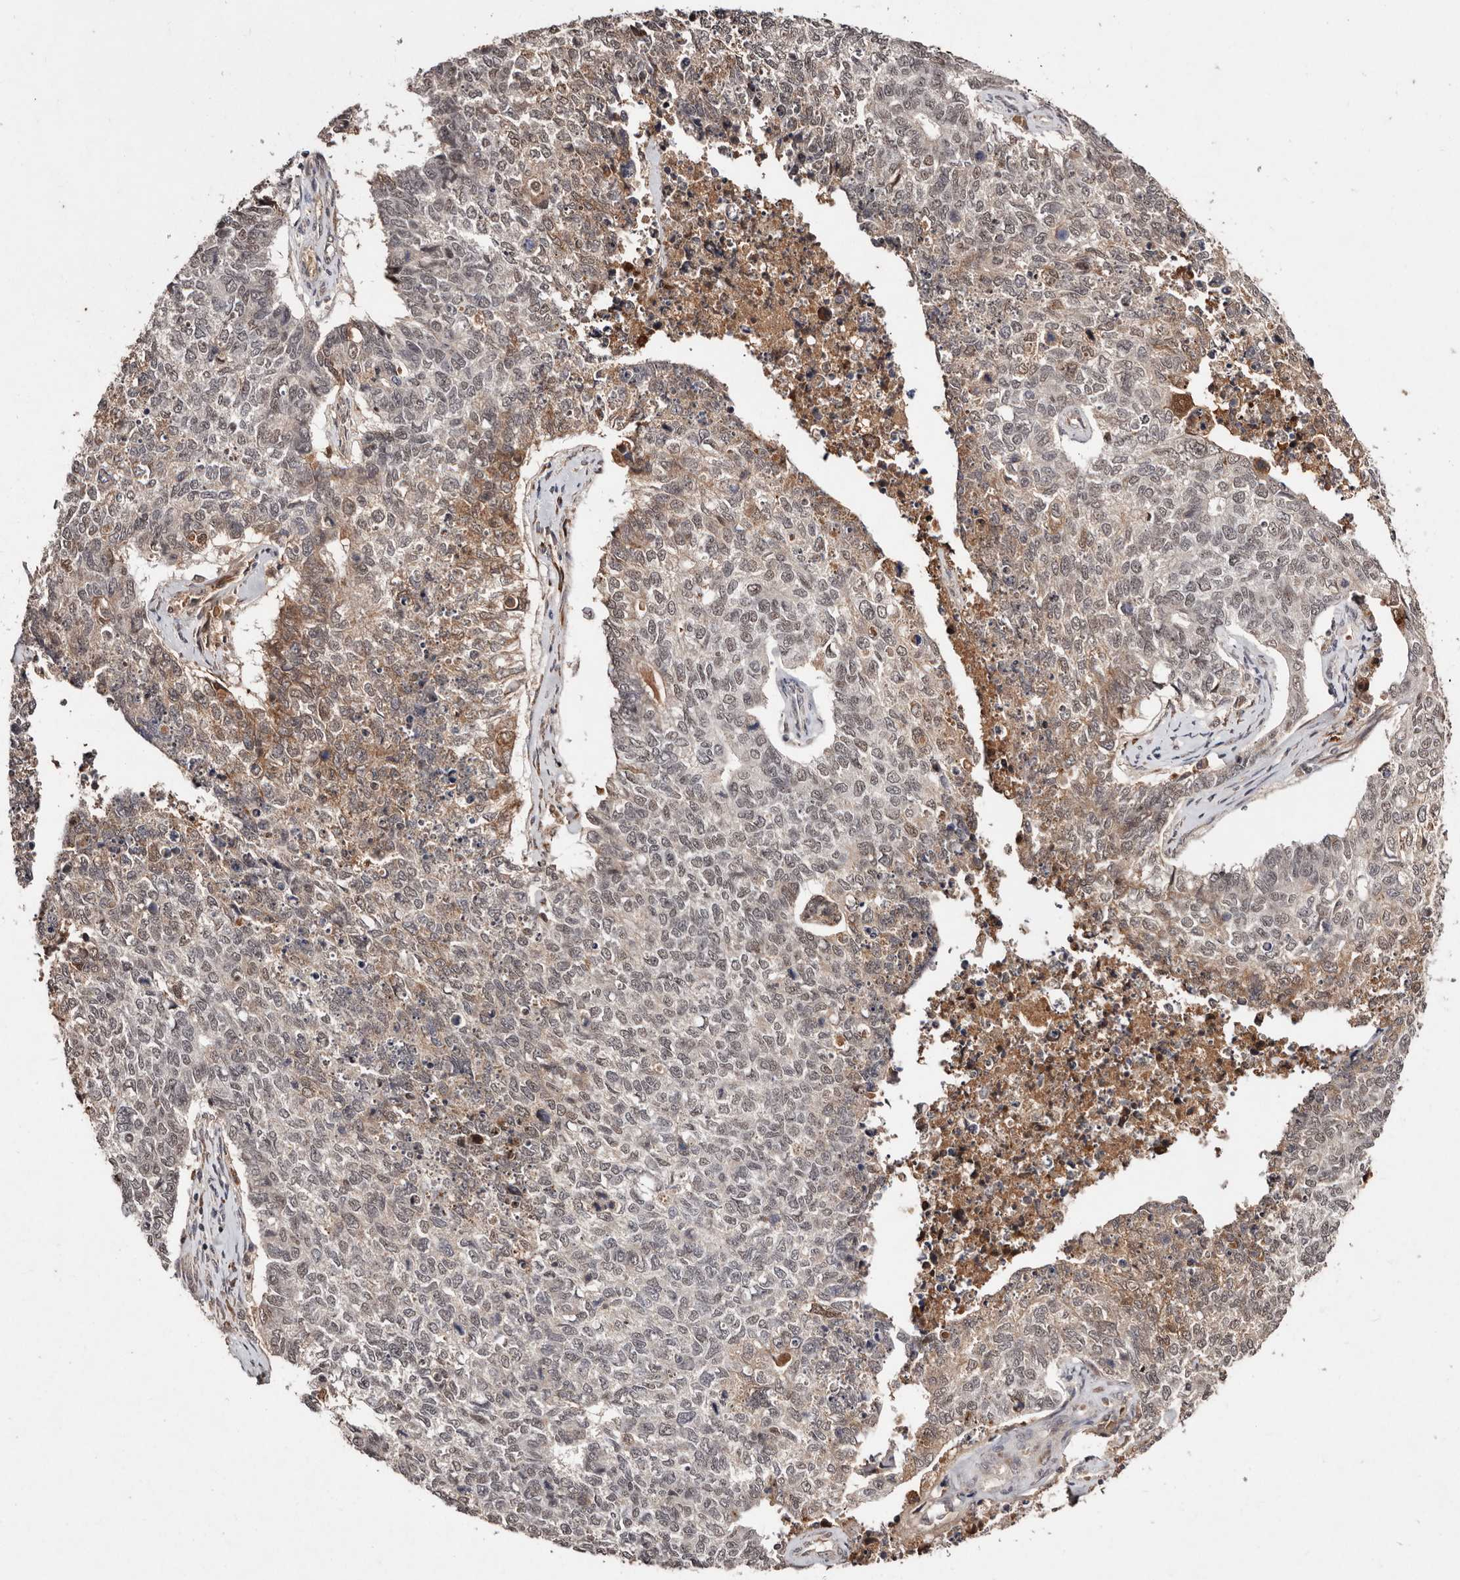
{"staining": {"intensity": "moderate", "quantity": "25%-75%", "location": "cytoplasmic/membranous,nuclear"}, "tissue": "cervical cancer", "cell_type": "Tumor cells", "image_type": "cancer", "snomed": [{"axis": "morphology", "description": "Squamous cell carcinoma, NOS"}, {"axis": "topography", "description": "Cervix"}], "caption": "The photomicrograph exhibits immunohistochemical staining of cervical cancer. There is moderate cytoplasmic/membranous and nuclear expression is appreciated in about 25%-75% of tumor cells. (DAB (3,3'-diaminobenzidine) IHC with brightfield microscopy, high magnification).", "gene": "BICRAL", "patient": {"sex": "female", "age": 63}}